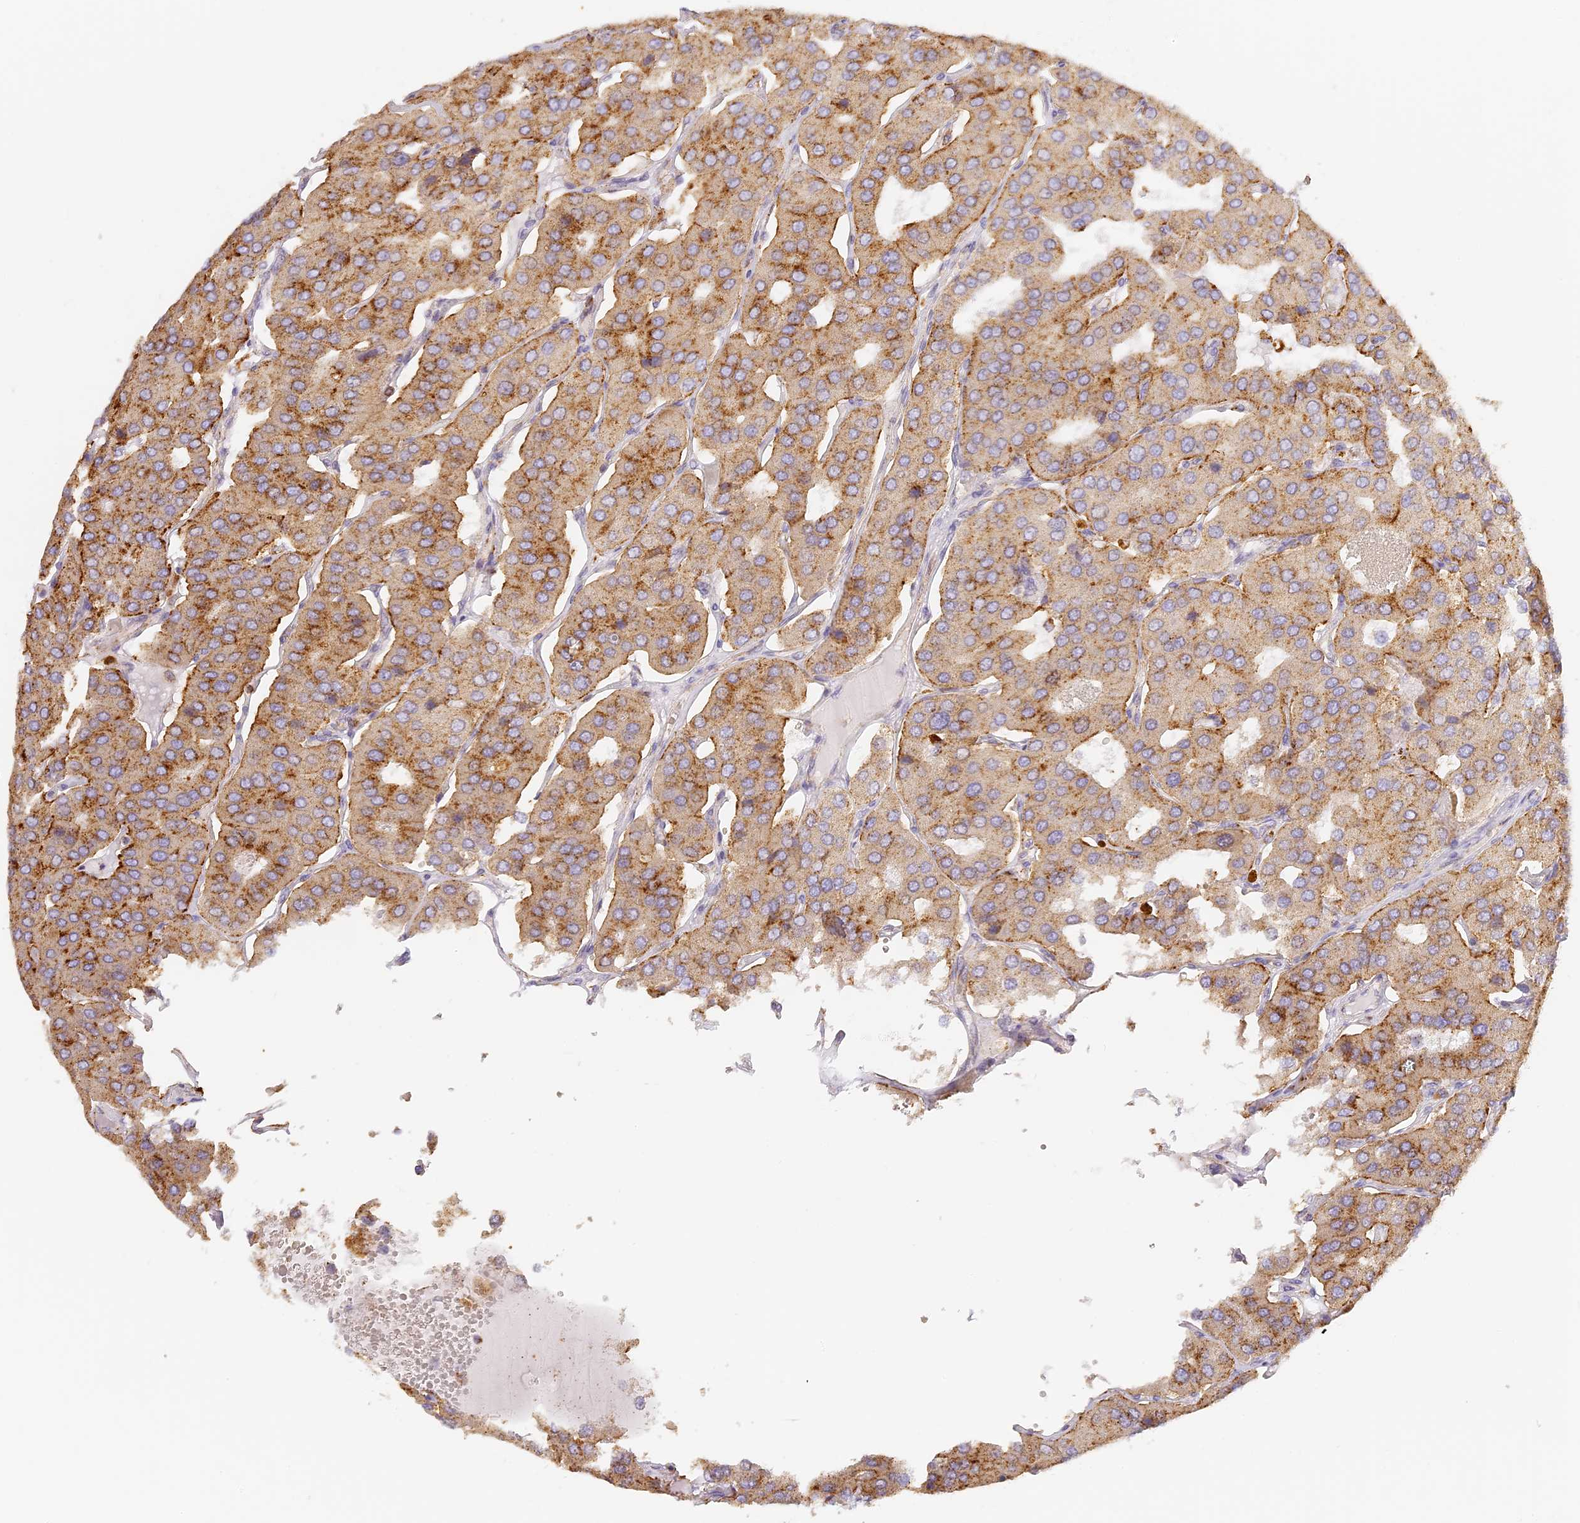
{"staining": {"intensity": "moderate", "quantity": ">75%", "location": "cytoplasmic/membranous"}, "tissue": "parathyroid gland", "cell_type": "Glandular cells", "image_type": "normal", "snomed": [{"axis": "morphology", "description": "Normal tissue, NOS"}, {"axis": "morphology", "description": "Adenoma, NOS"}, {"axis": "topography", "description": "Parathyroid gland"}], "caption": "This histopathology image displays immunohistochemistry (IHC) staining of benign human parathyroid gland, with medium moderate cytoplasmic/membranous positivity in about >75% of glandular cells.", "gene": "LAMP2", "patient": {"sex": "female", "age": 86}}